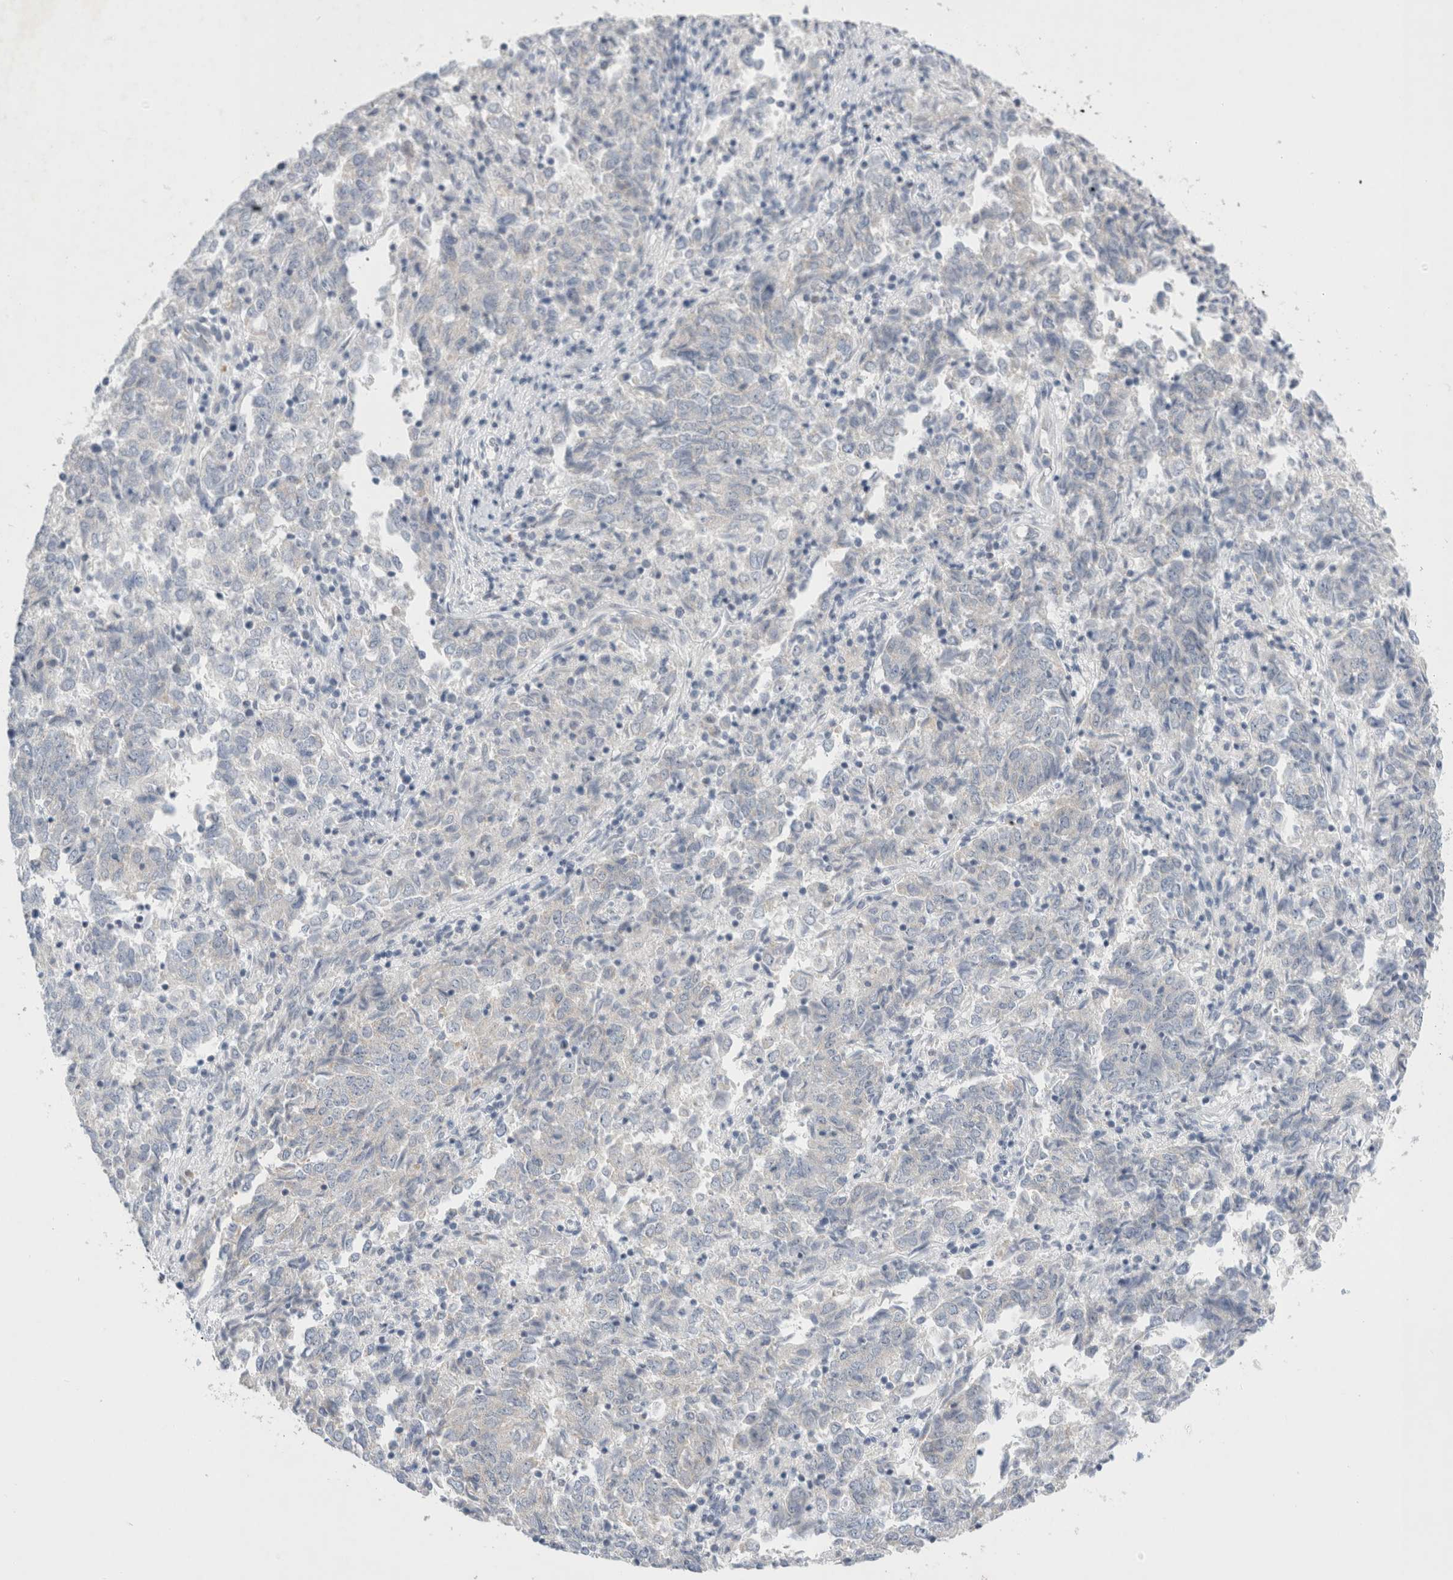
{"staining": {"intensity": "negative", "quantity": "none", "location": "none"}, "tissue": "endometrial cancer", "cell_type": "Tumor cells", "image_type": "cancer", "snomed": [{"axis": "morphology", "description": "Adenocarcinoma, NOS"}, {"axis": "topography", "description": "Endometrium"}], "caption": "IHC of human endometrial cancer (adenocarcinoma) shows no expression in tumor cells.", "gene": "SLC22A12", "patient": {"sex": "female", "age": 80}}